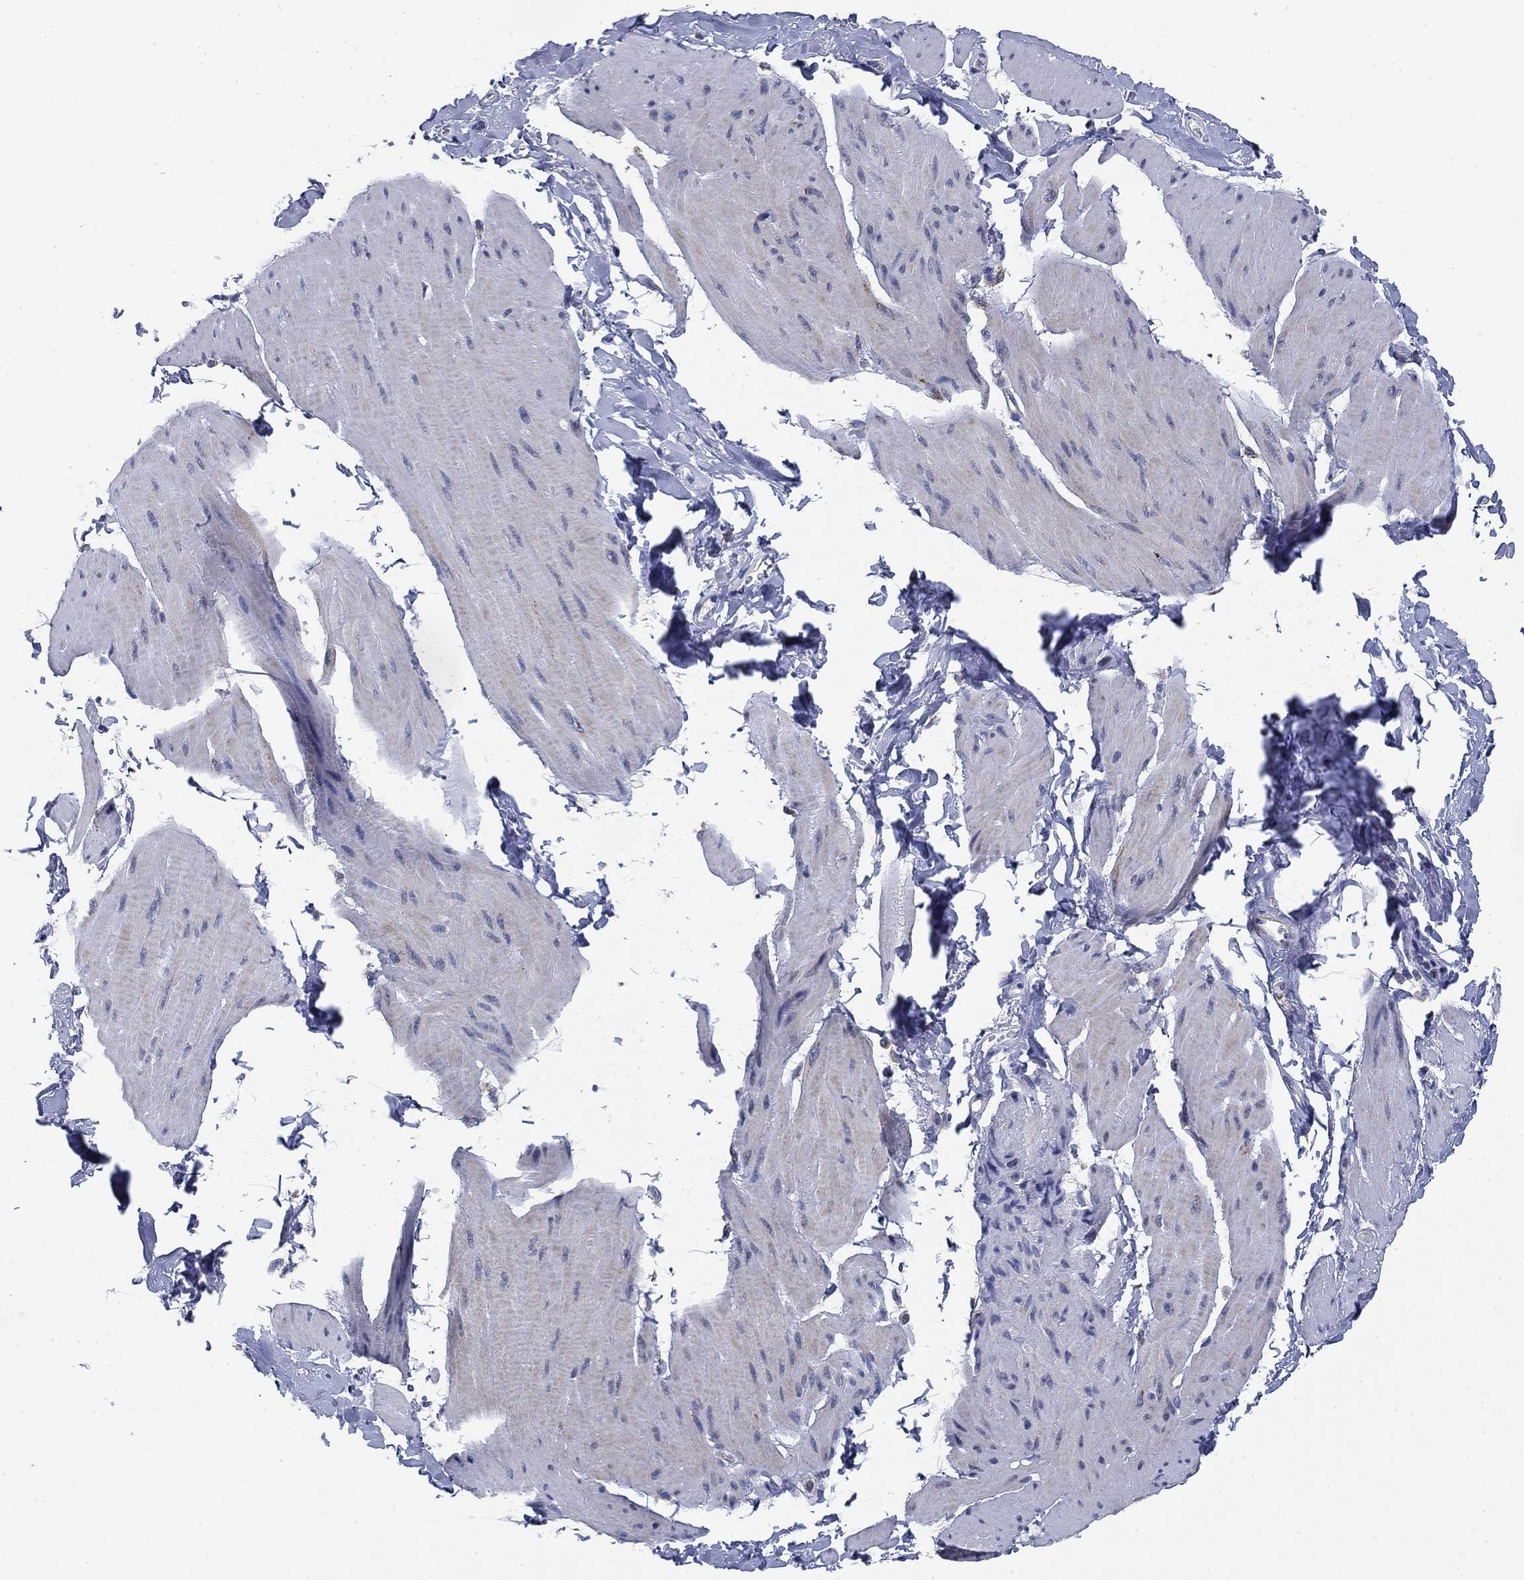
{"staining": {"intensity": "negative", "quantity": "none", "location": "none"}, "tissue": "smooth muscle", "cell_type": "Smooth muscle cells", "image_type": "normal", "snomed": [{"axis": "morphology", "description": "Normal tissue, NOS"}, {"axis": "topography", "description": "Adipose tissue"}, {"axis": "topography", "description": "Smooth muscle"}, {"axis": "topography", "description": "Peripheral nerve tissue"}], "caption": "Immunohistochemistry of normal smooth muscle shows no staining in smooth muscle cells. (DAB (3,3'-diaminobenzidine) immunohistochemistry (IHC), high magnification).", "gene": "NACAD", "patient": {"sex": "male", "age": 83}}